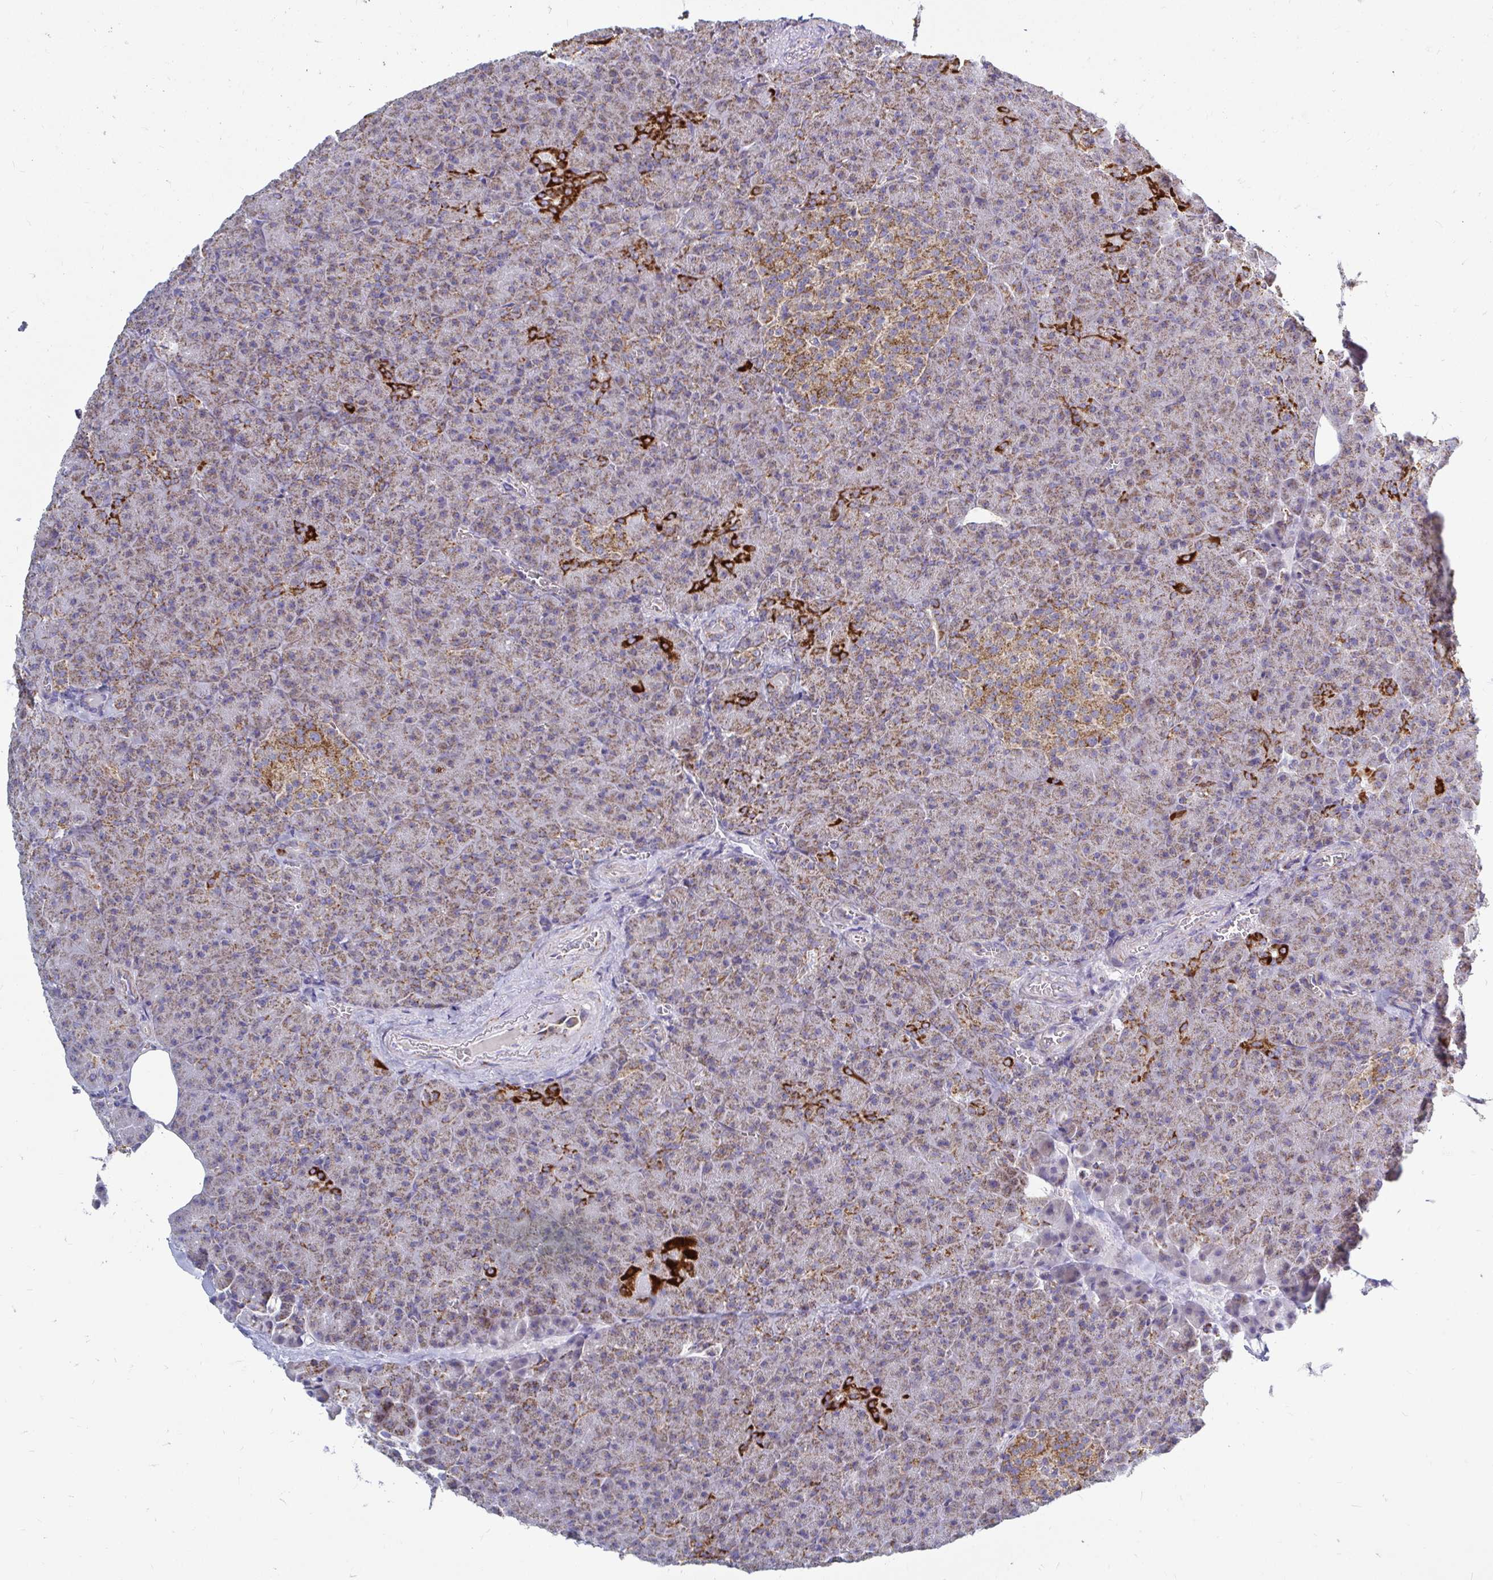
{"staining": {"intensity": "moderate", "quantity": ">75%", "location": "cytoplasmic/membranous"}, "tissue": "pancreas", "cell_type": "Exocrine glandular cells", "image_type": "normal", "snomed": [{"axis": "morphology", "description": "Normal tissue, NOS"}, {"axis": "topography", "description": "Pancreas"}], "caption": "Immunohistochemical staining of benign pancreas shows medium levels of moderate cytoplasmic/membranous expression in about >75% of exocrine glandular cells.", "gene": "OR10R2", "patient": {"sex": "female", "age": 74}}